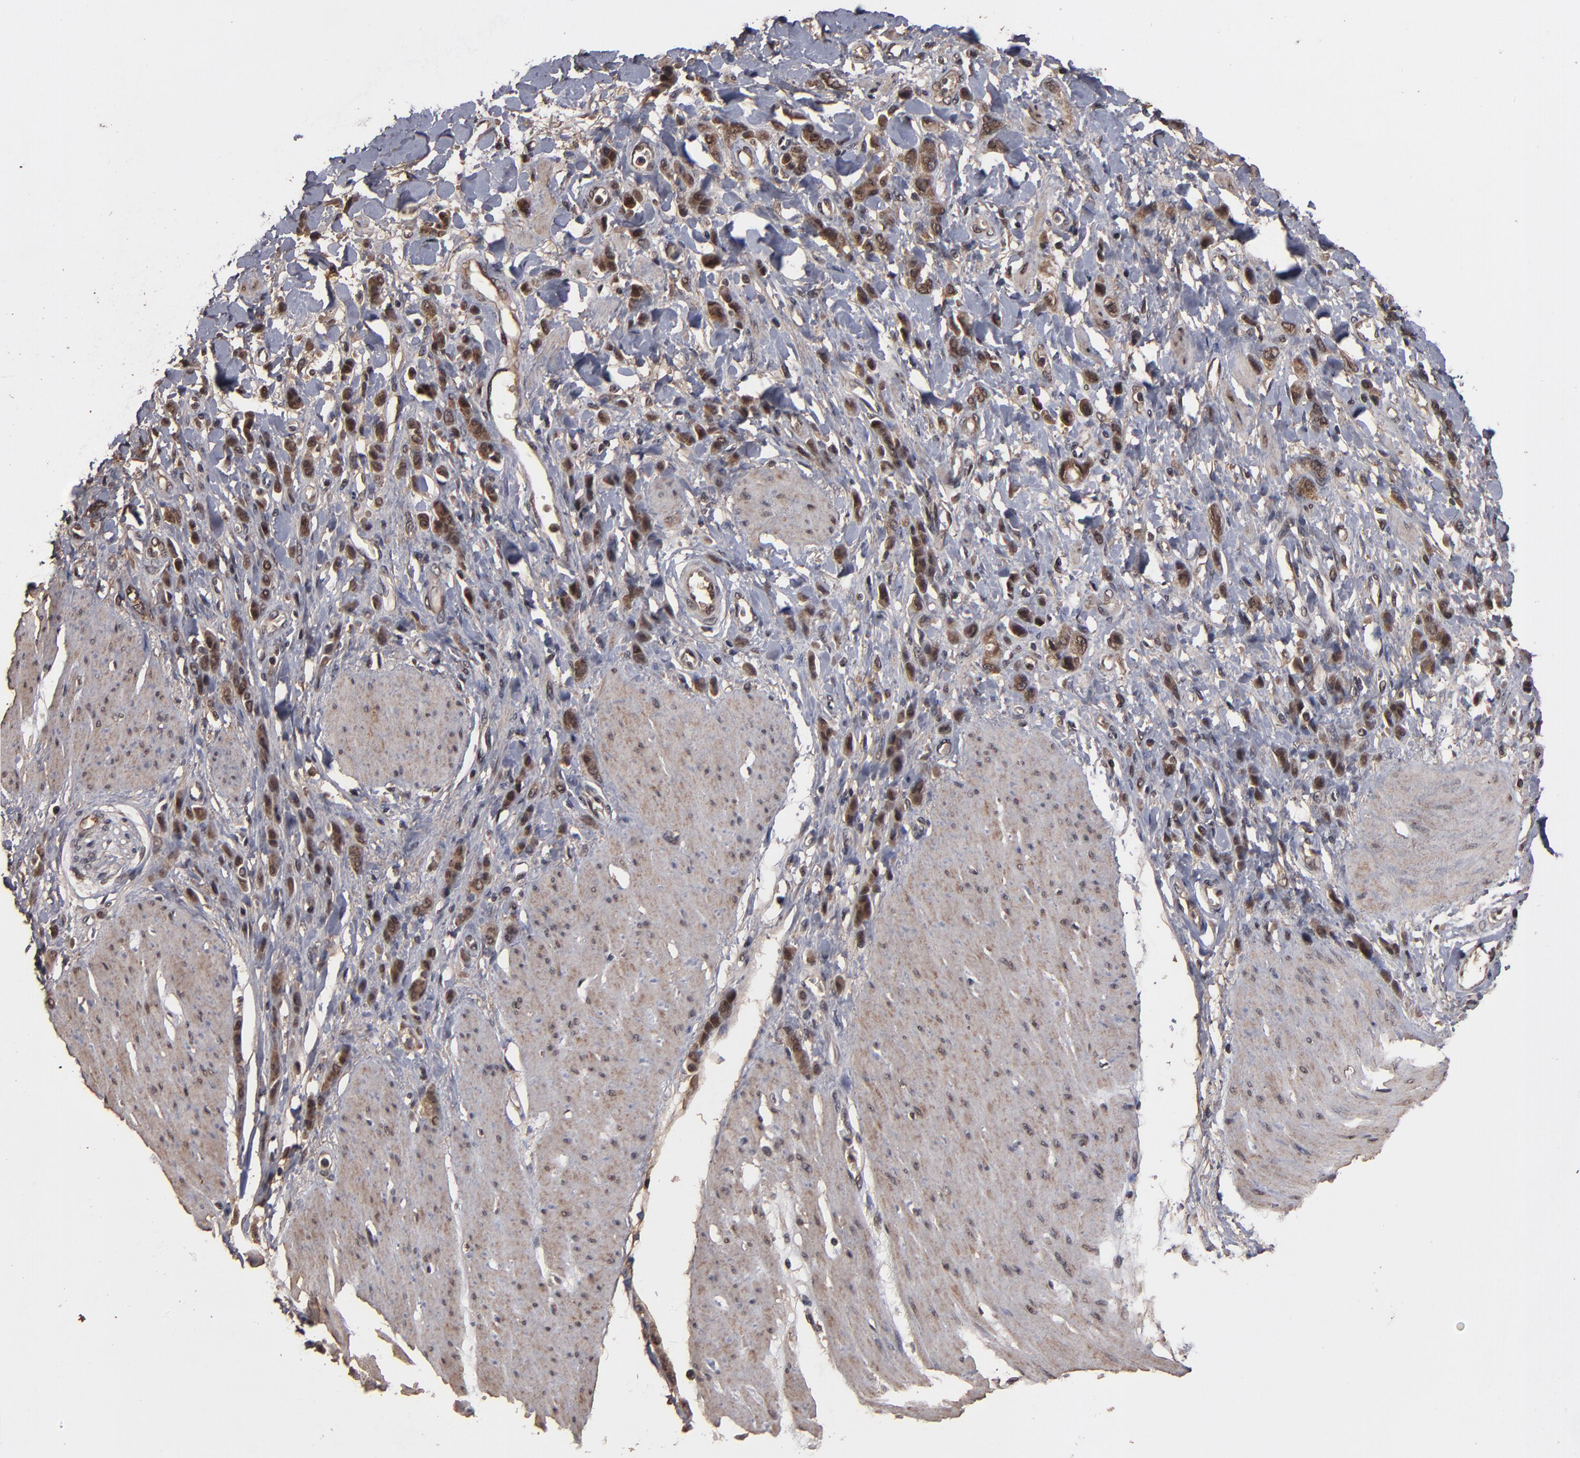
{"staining": {"intensity": "moderate", "quantity": "25%-75%", "location": "cytoplasmic/membranous,nuclear"}, "tissue": "stomach cancer", "cell_type": "Tumor cells", "image_type": "cancer", "snomed": [{"axis": "morphology", "description": "Normal tissue, NOS"}, {"axis": "morphology", "description": "Adenocarcinoma, NOS"}, {"axis": "topography", "description": "Stomach"}], "caption": "Tumor cells exhibit moderate cytoplasmic/membranous and nuclear expression in about 25%-75% of cells in stomach cancer (adenocarcinoma).", "gene": "NXF2B", "patient": {"sex": "male", "age": 82}}